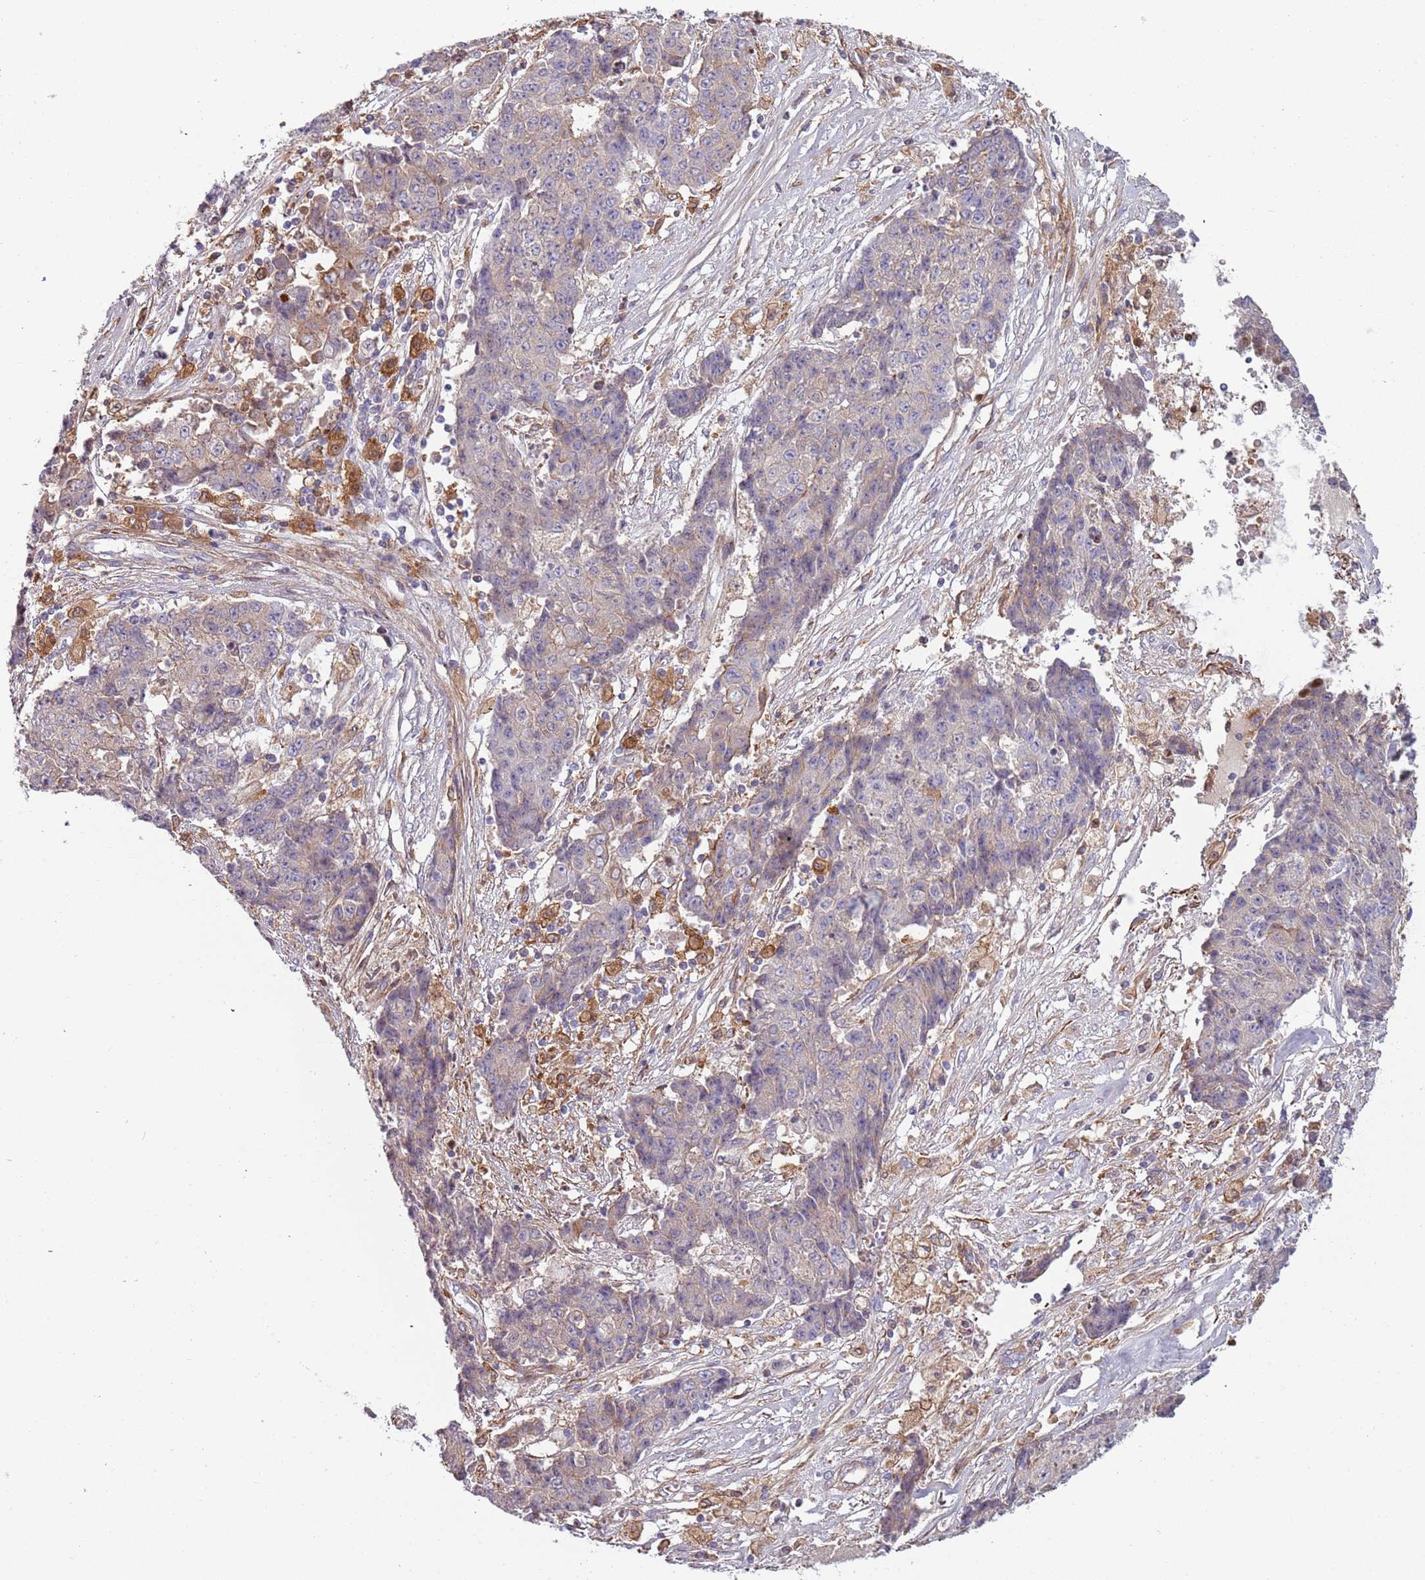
{"staining": {"intensity": "negative", "quantity": "none", "location": "none"}, "tissue": "ovarian cancer", "cell_type": "Tumor cells", "image_type": "cancer", "snomed": [{"axis": "morphology", "description": "Carcinoma, endometroid"}, {"axis": "topography", "description": "Ovary"}], "caption": "Tumor cells show no significant expression in ovarian endometroid carcinoma.", "gene": "NADK", "patient": {"sex": "female", "age": 42}}